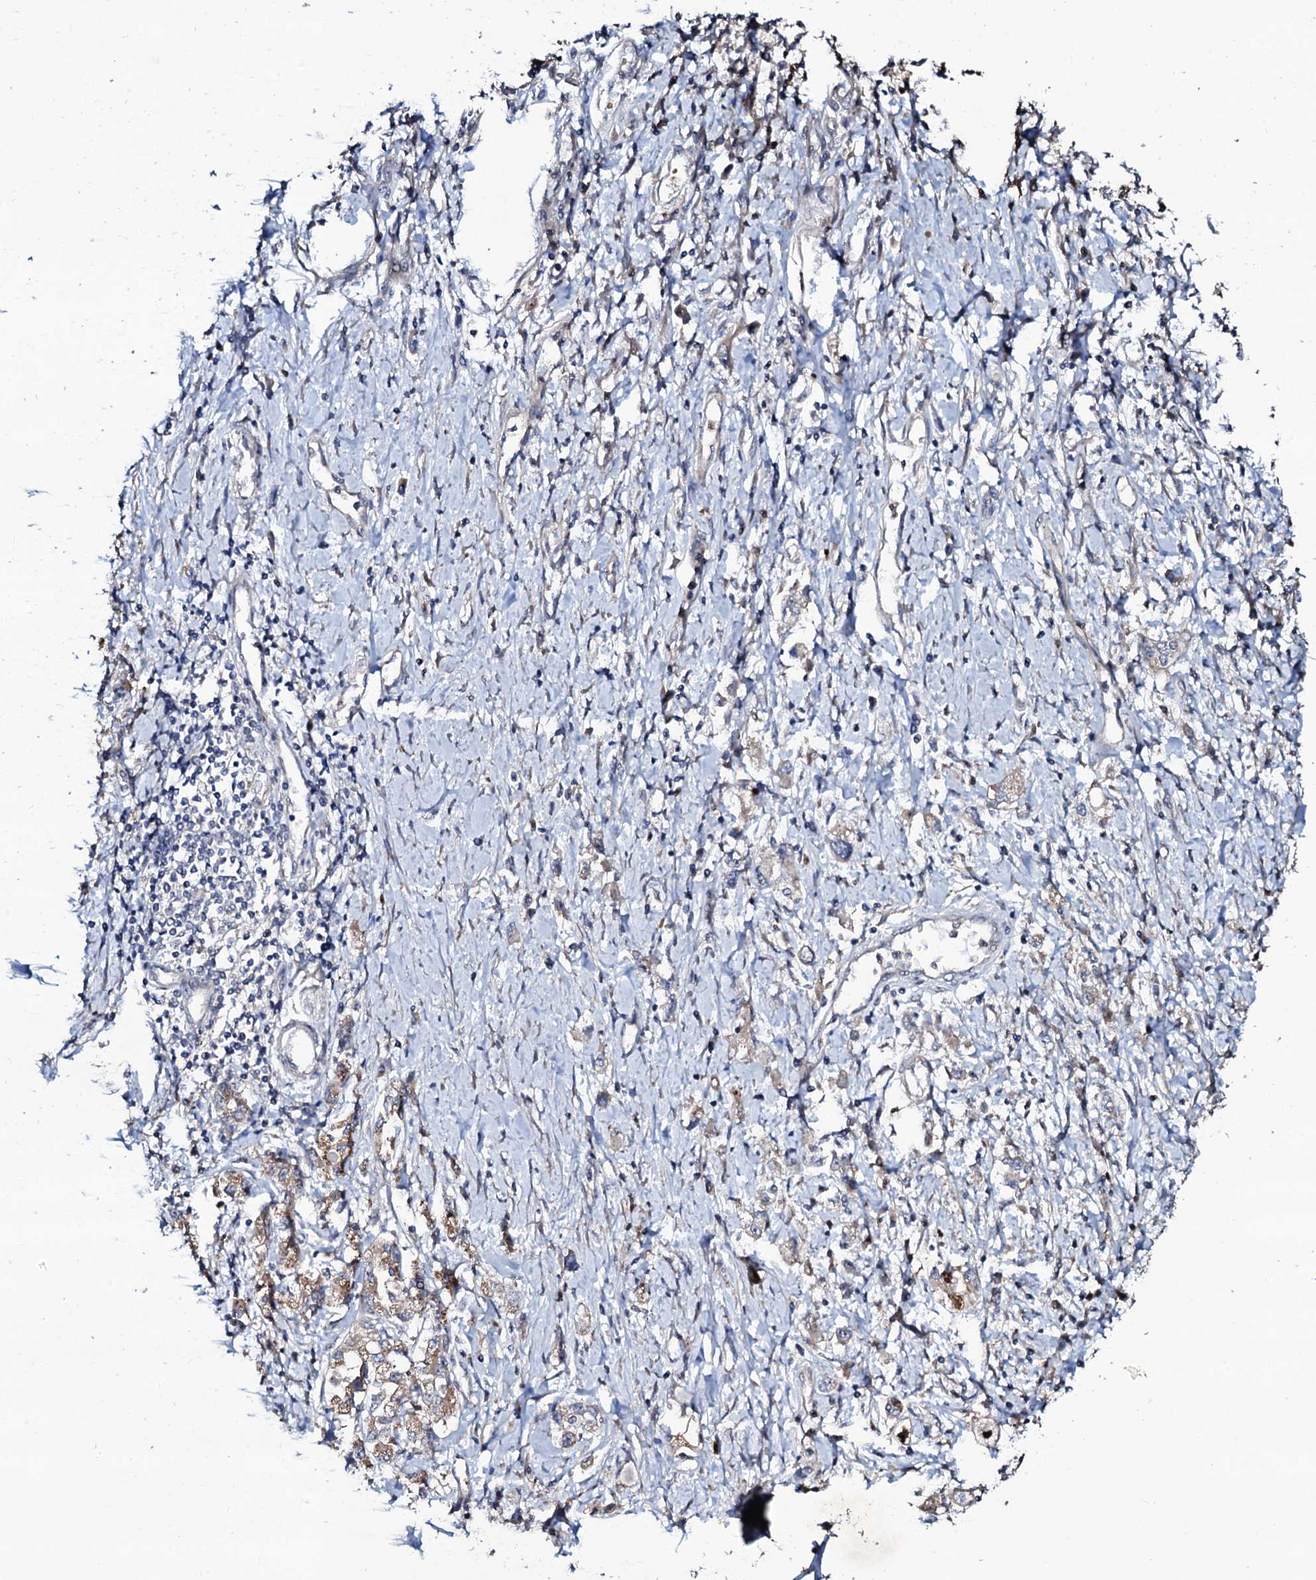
{"staining": {"intensity": "weak", "quantity": "25%-75%", "location": "cytoplasmic/membranous"}, "tissue": "stomach cancer", "cell_type": "Tumor cells", "image_type": "cancer", "snomed": [{"axis": "morphology", "description": "Adenocarcinoma, NOS"}, {"axis": "topography", "description": "Stomach"}], "caption": "Protein expression analysis of human stomach cancer reveals weak cytoplasmic/membranous staining in about 25%-75% of tumor cells. (DAB (3,3'-diaminobenzidine) = brown stain, brightfield microscopy at high magnification).", "gene": "COG6", "patient": {"sex": "female", "age": 76}}